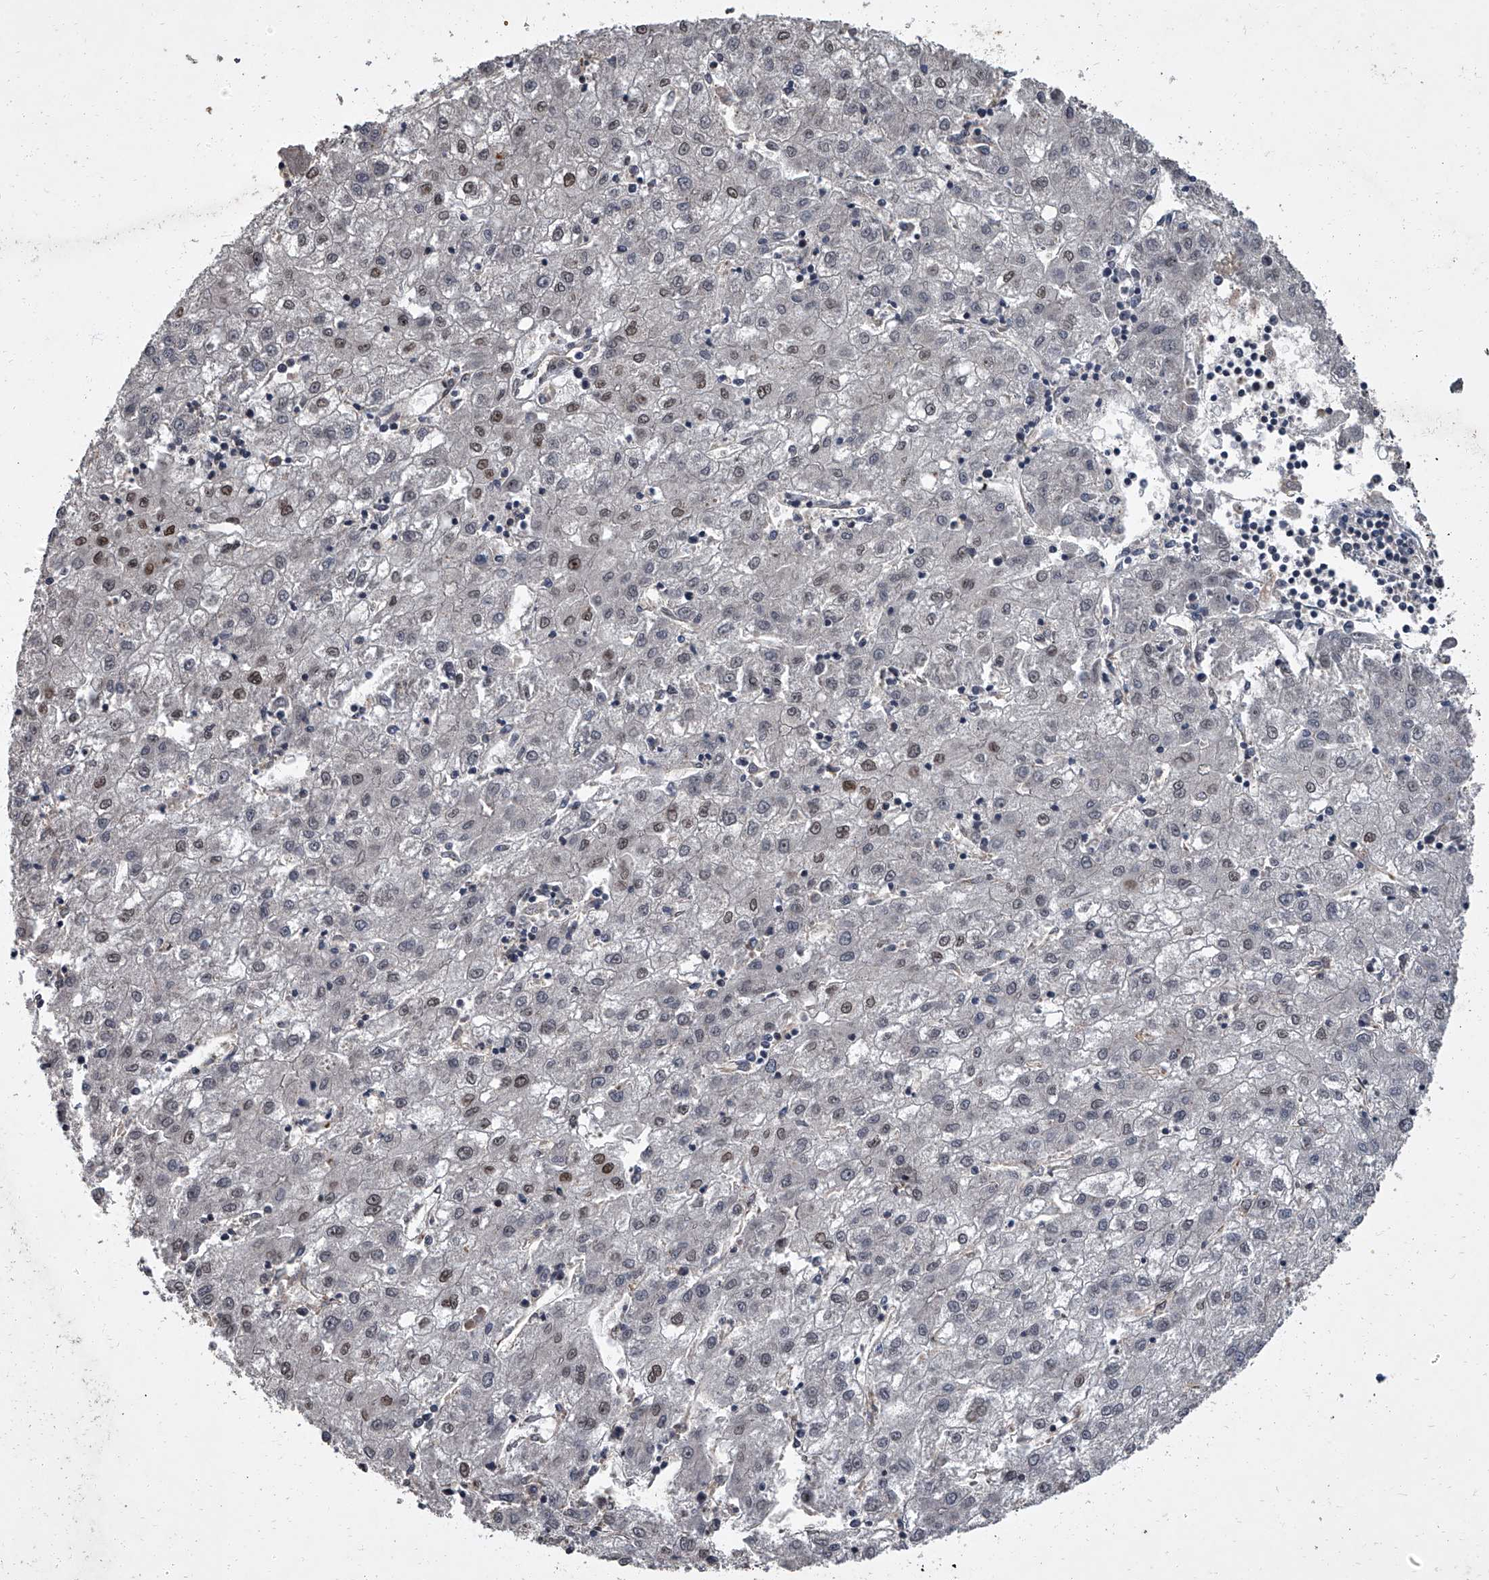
{"staining": {"intensity": "moderate", "quantity": "<25%", "location": "cytoplasmic/membranous,nuclear"}, "tissue": "liver cancer", "cell_type": "Tumor cells", "image_type": "cancer", "snomed": [{"axis": "morphology", "description": "Carcinoma, Hepatocellular, NOS"}, {"axis": "topography", "description": "Liver"}], "caption": "Protein staining by immunohistochemistry (IHC) shows moderate cytoplasmic/membranous and nuclear positivity in about <25% of tumor cells in liver cancer.", "gene": "LRRC8C", "patient": {"sex": "male", "age": 72}}